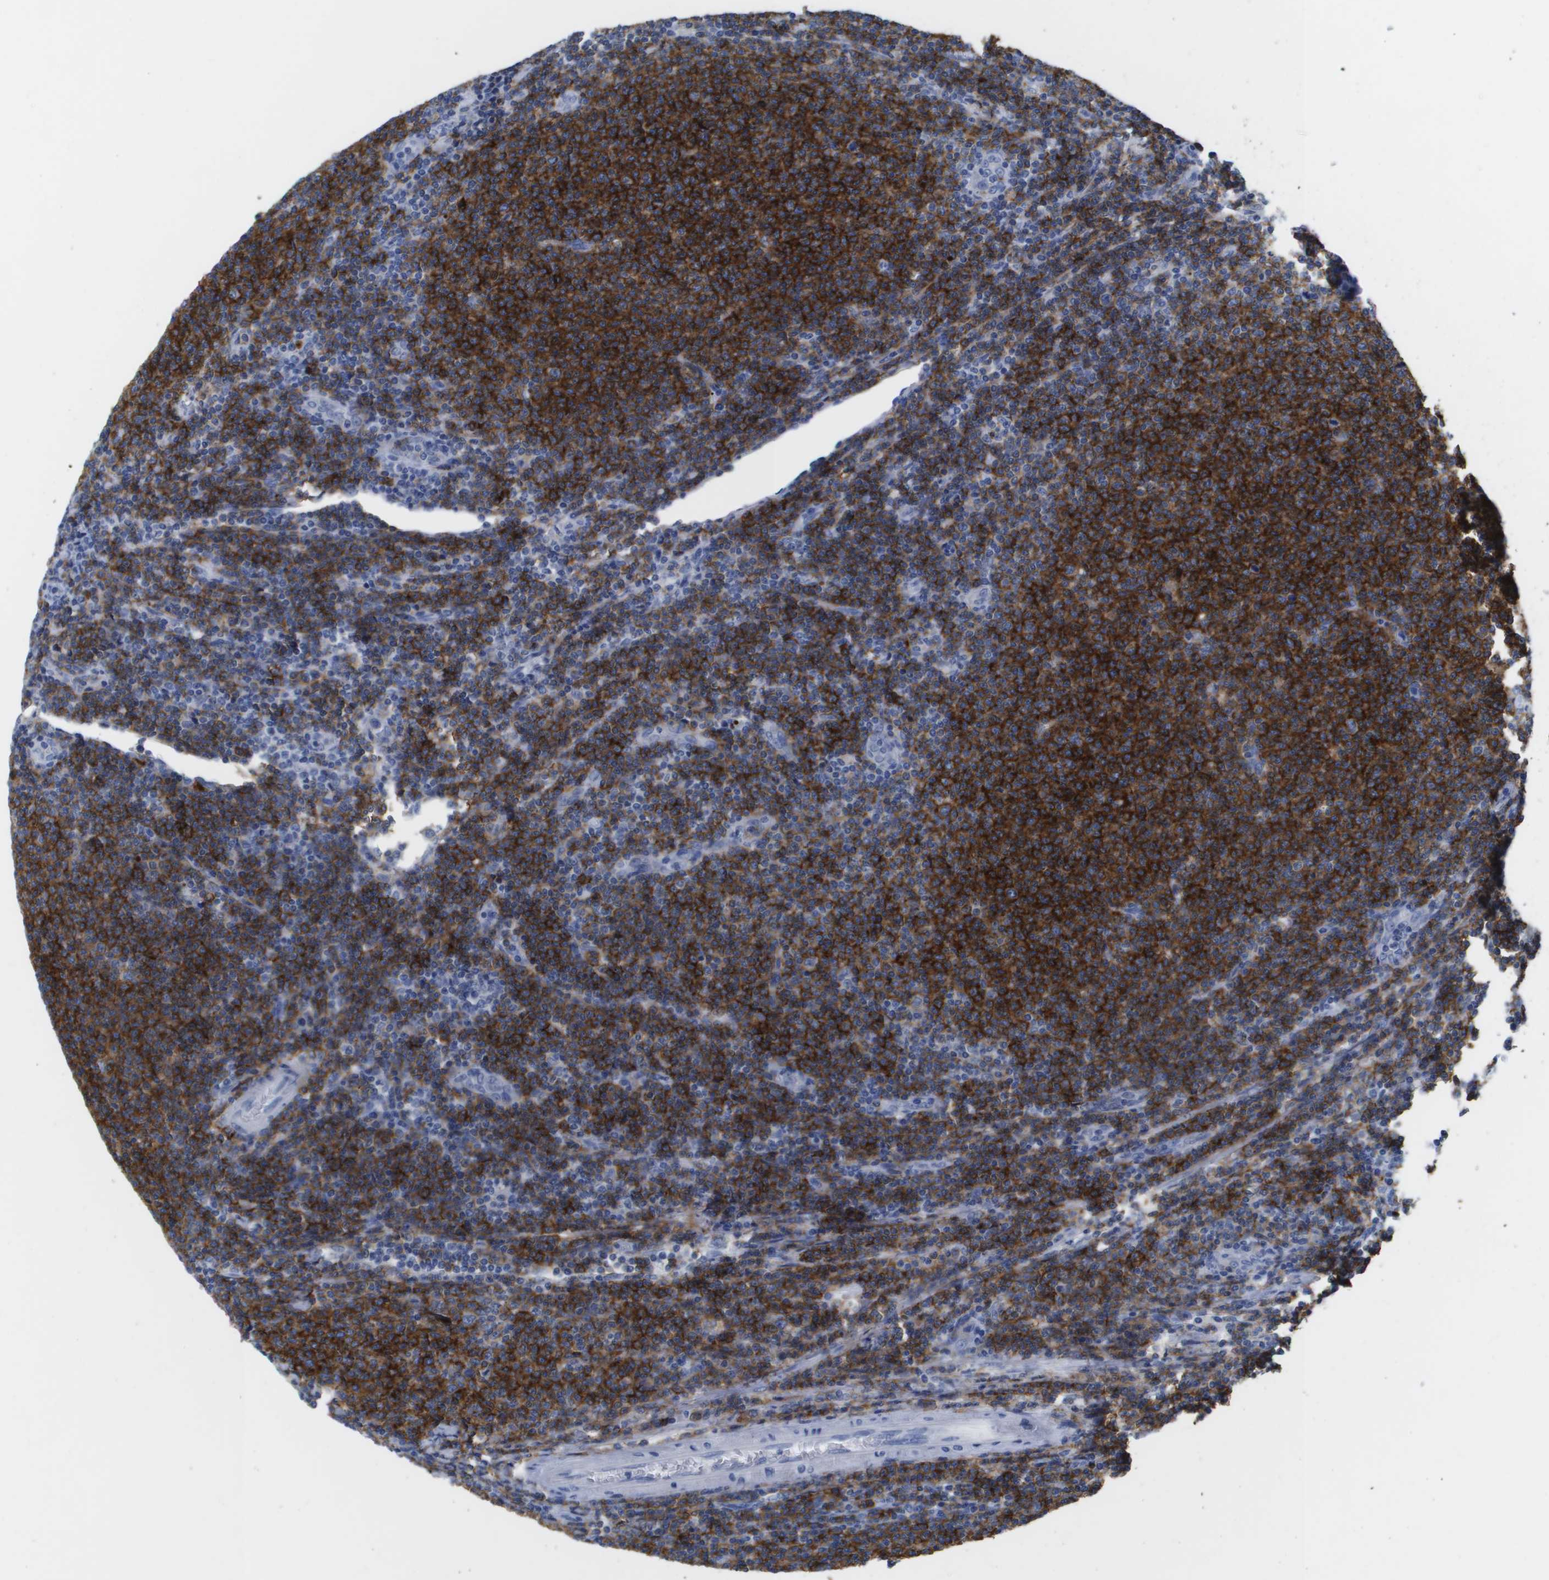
{"staining": {"intensity": "strong", "quantity": ">75%", "location": "cytoplasmic/membranous"}, "tissue": "lymphoma", "cell_type": "Tumor cells", "image_type": "cancer", "snomed": [{"axis": "morphology", "description": "Malignant lymphoma, non-Hodgkin's type, Low grade"}, {"axis": "topography", "description": "Lymph node"}], "caption": "Immunohistochemical staining of human lymphoma demonstrates strong cytoplasmic/membranous protein positivity in approximately >75% of tumor cells.", "gene": "MS4A1", "patient": {"sex": "male", "age": 66}}